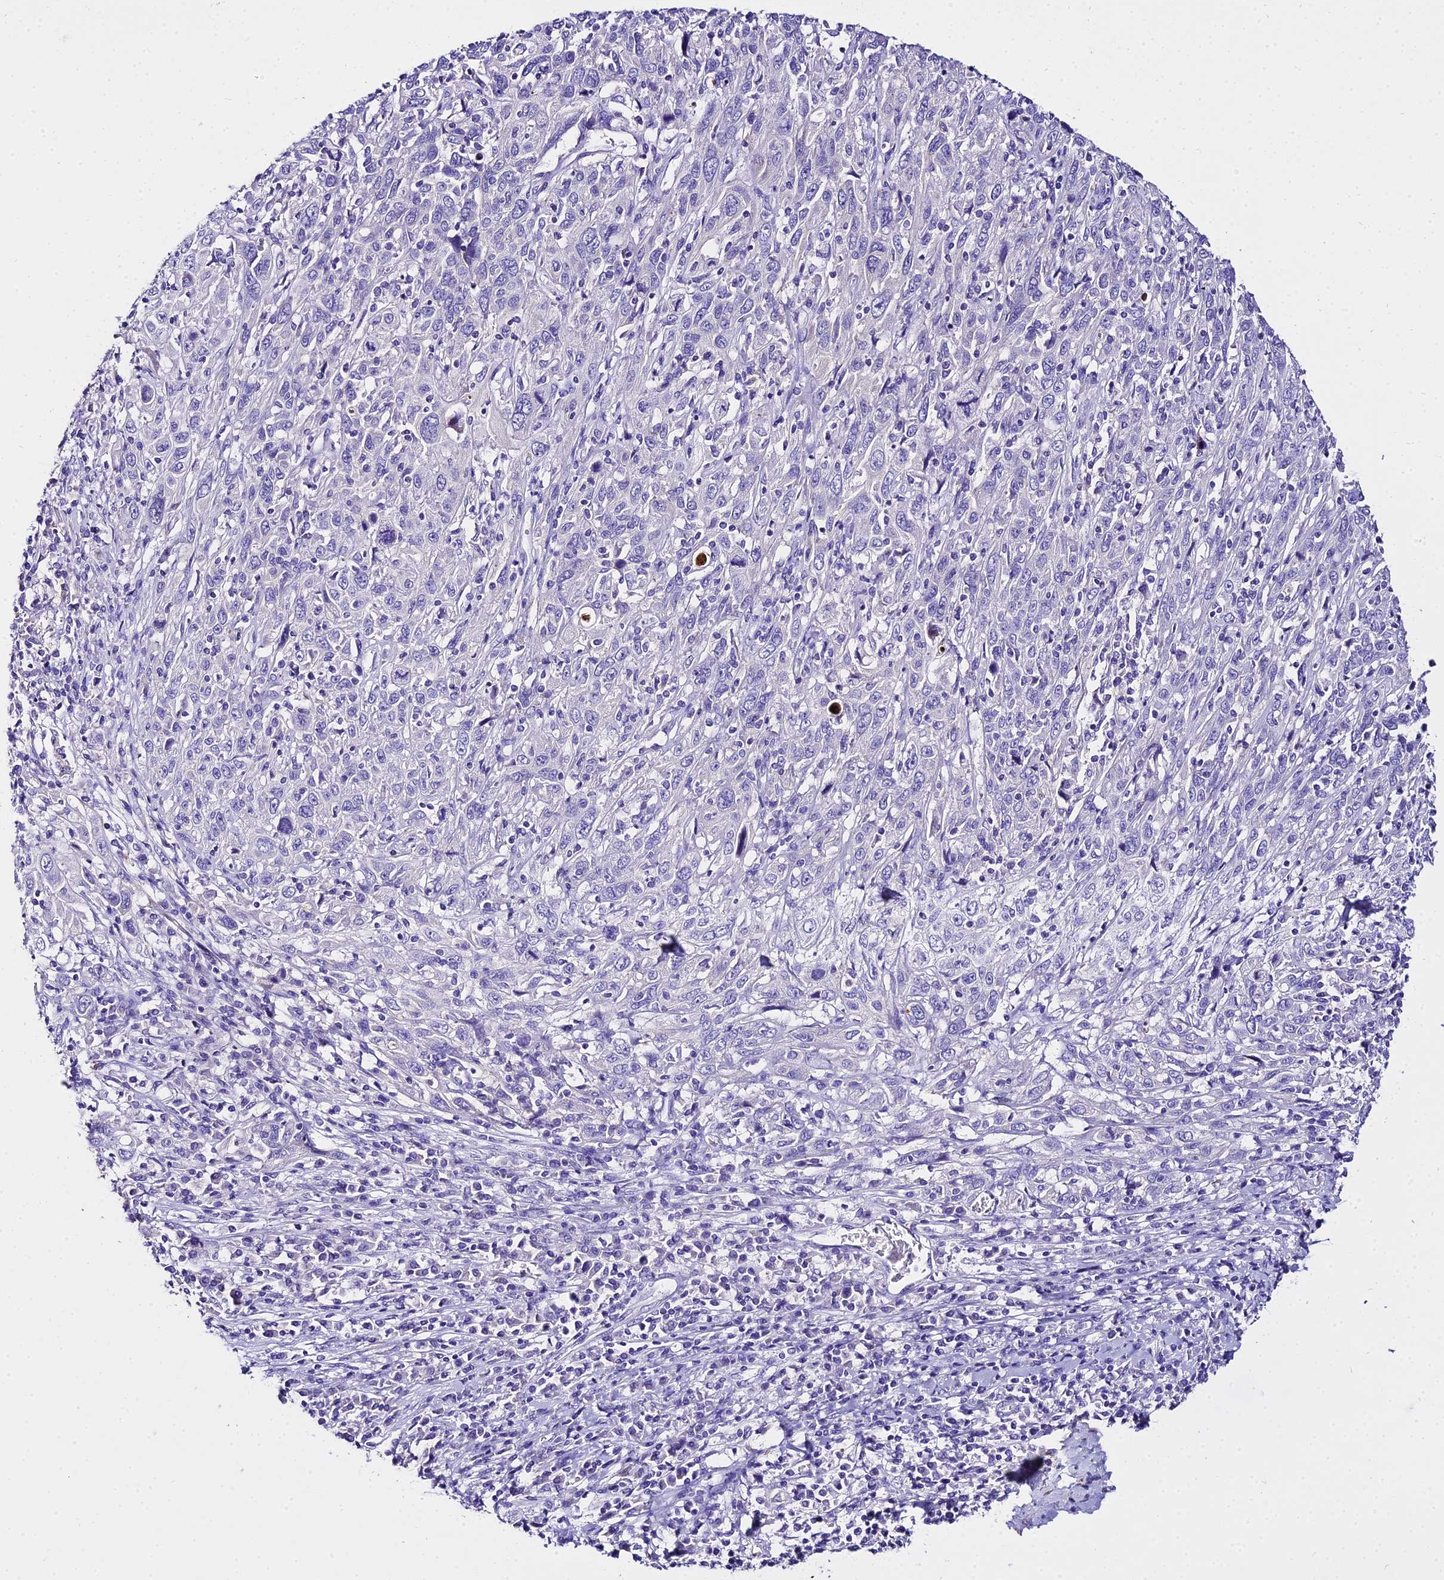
{"staining": {"intensity": "negative", "quantity": "none", "location": "none"}, "tissue": "cervical cancer", "cell_type": "Tumor cells", "image_type": "cancer", "snomed": [{"axis": "morphology", "description": "Squamous cell carcinoma, NOS"}, {"axis": "topography", "description": "Cervix"}], "caption": "Immunohistochemical staining of cervical cancer exhibits no significant positivity in tumor cells. (DAB IHC with hematoxylin counter stain).", "gene": "TUBA3D", "patient": {"sex": "female", "age": 46}}